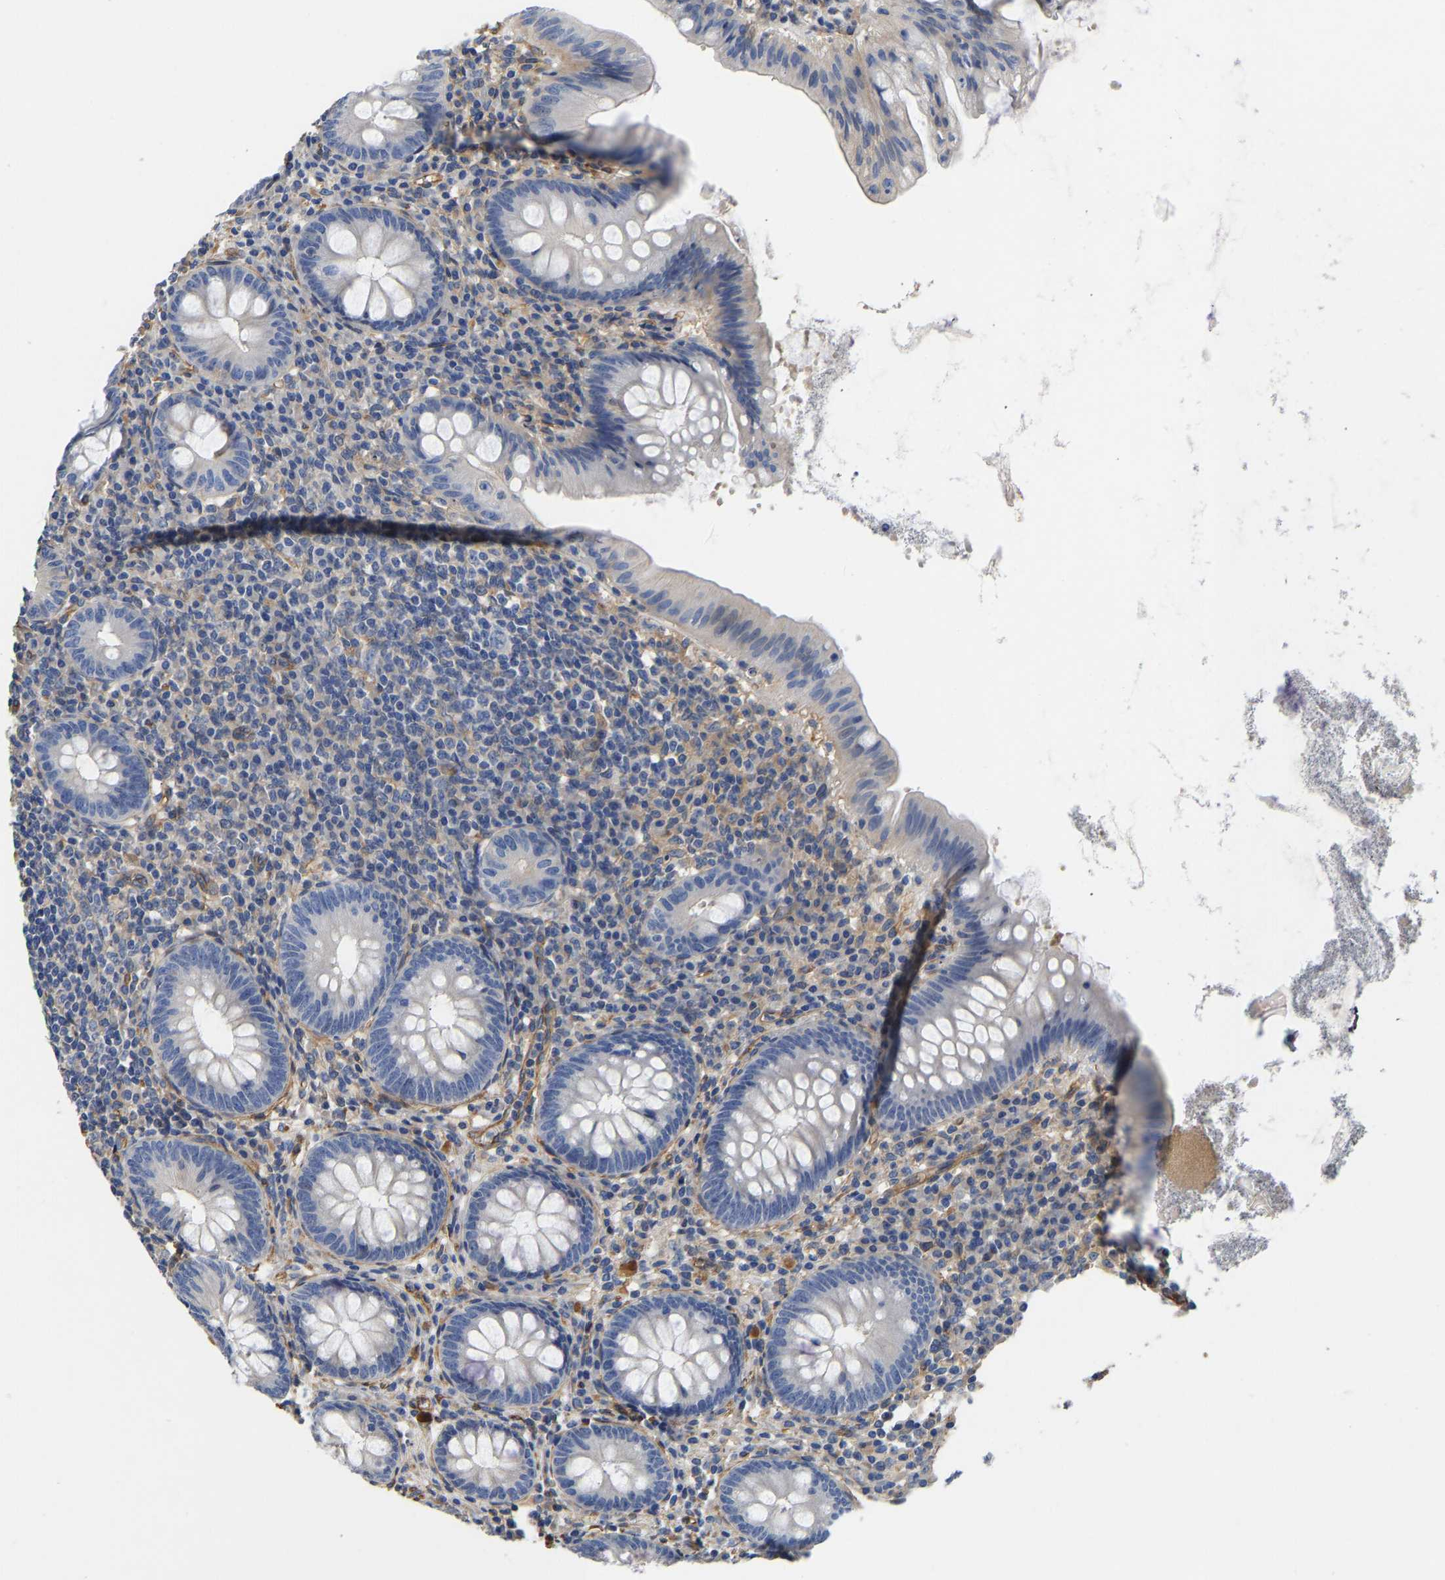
{"staining": {"intensity": "negative", "quantity": "none", "location": "none"}, "tissue": "appendix", "cell_type": "Glandular cells", "image_type": "normal", "snomed": [{"axis": "morphology", "description": "Normal tissue, NOS"}, {"axis": "topography", "description": "Appendix"}], "caption": "Appendix stained for a protein using immunohistochemistry (IHC) shows no staining glandular cells.", "gene": "ELMO2", "patient": {"sex": "male", "age": 56}}